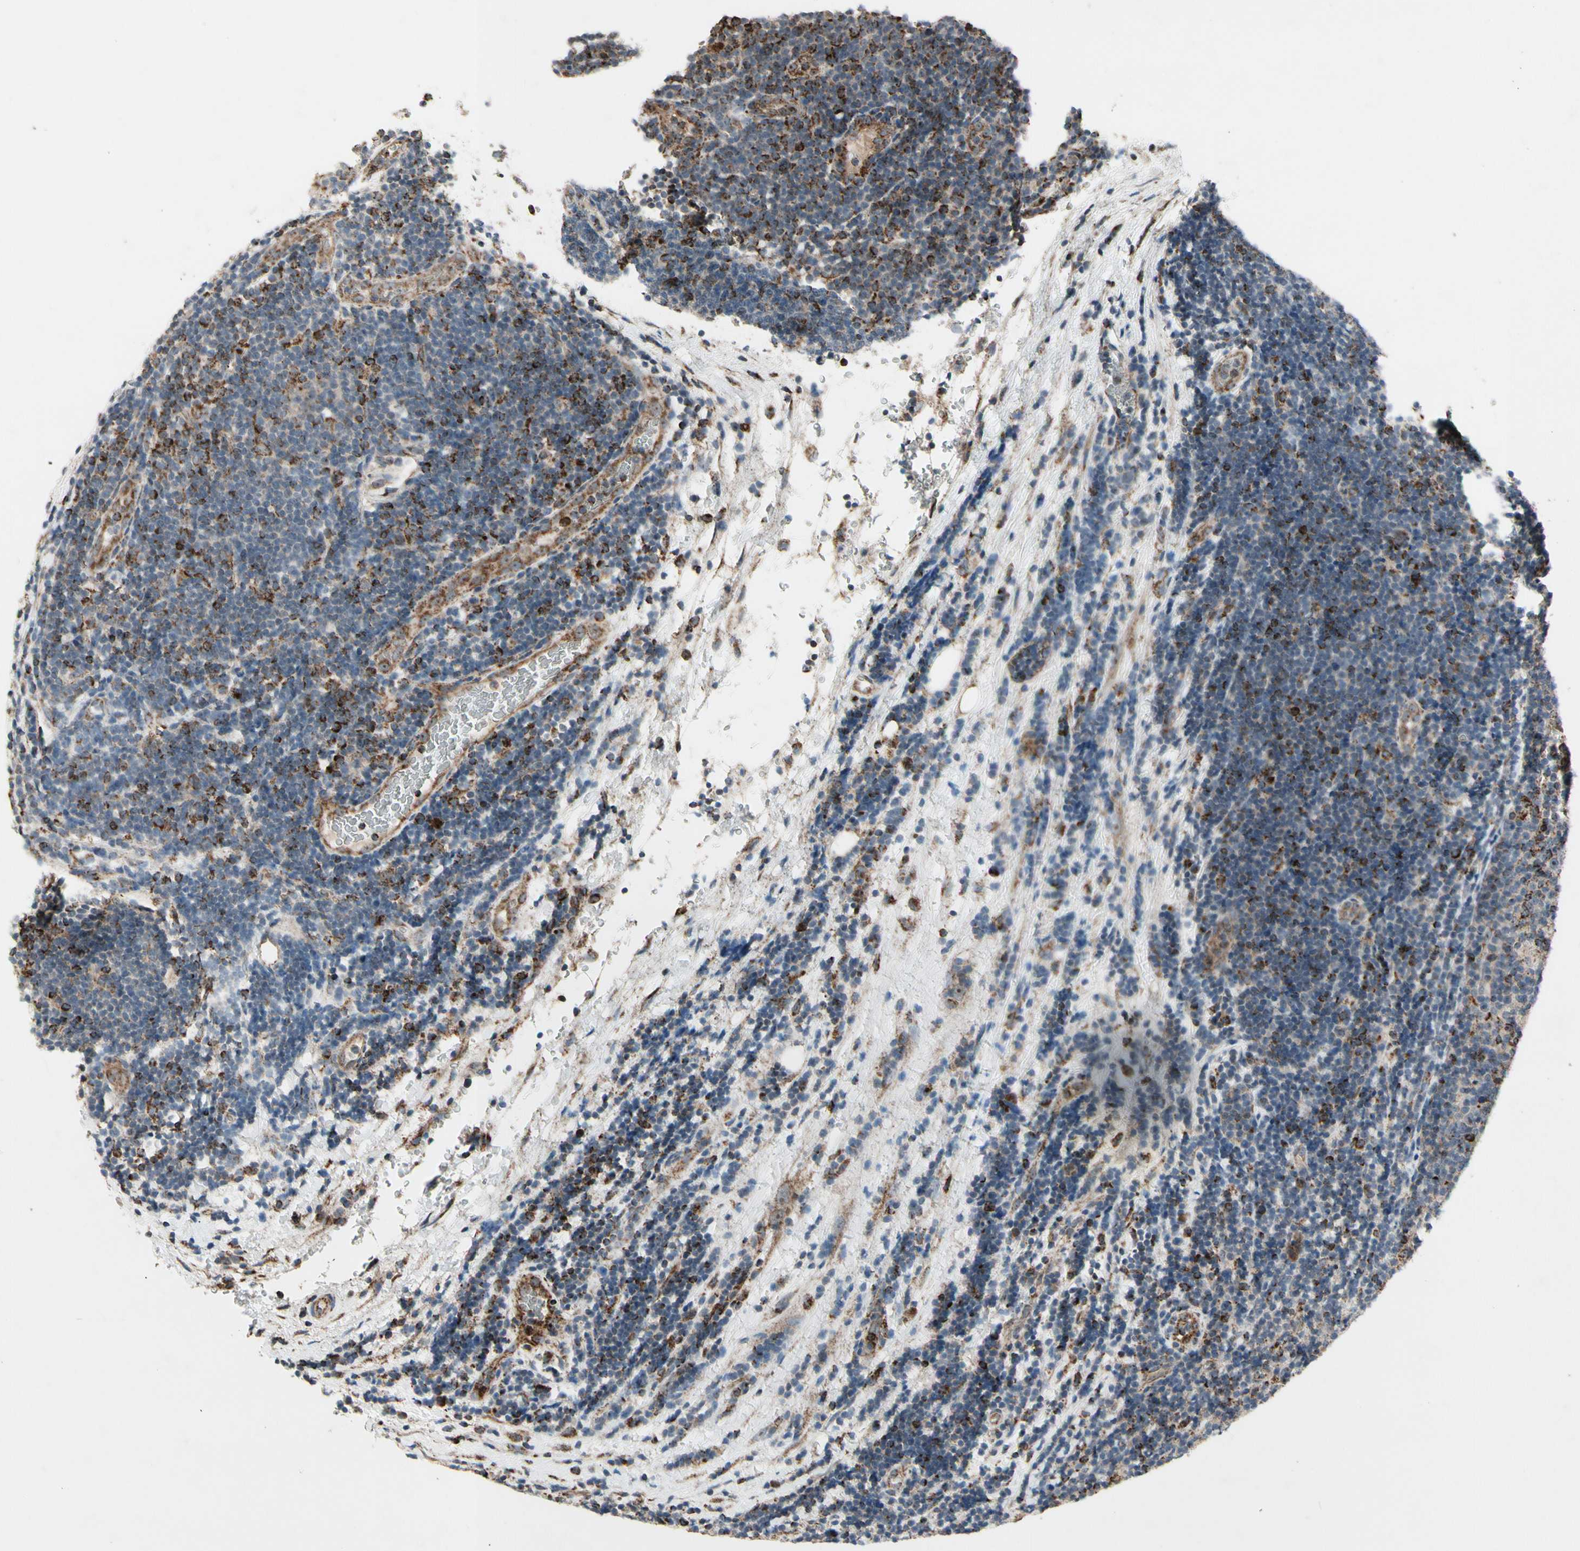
{"staining": {"intensity": "moderate", "quantity": "25%-75%", "location": "cytoplasmic/membranous"}, "tissue": "lymphoma", "cell_type": "Tumor cells", "image_type": "cancer", "snomed": [{"axis": "morphology", "description": "Malignant lymphoma, non-Hodgkin's type, Low grade"}, {"axis": "topography", "description": "Lymph node"}], "caption": "The histopathology image displays a brown stain indicating the presence of a protein in the cytoplasmic/membranous of tumor cells in low-grade malignant lymphoma, non-Hodgkin's type.", "gene": "CPT1A", "patient": {"sex": "male", "age": 83}}